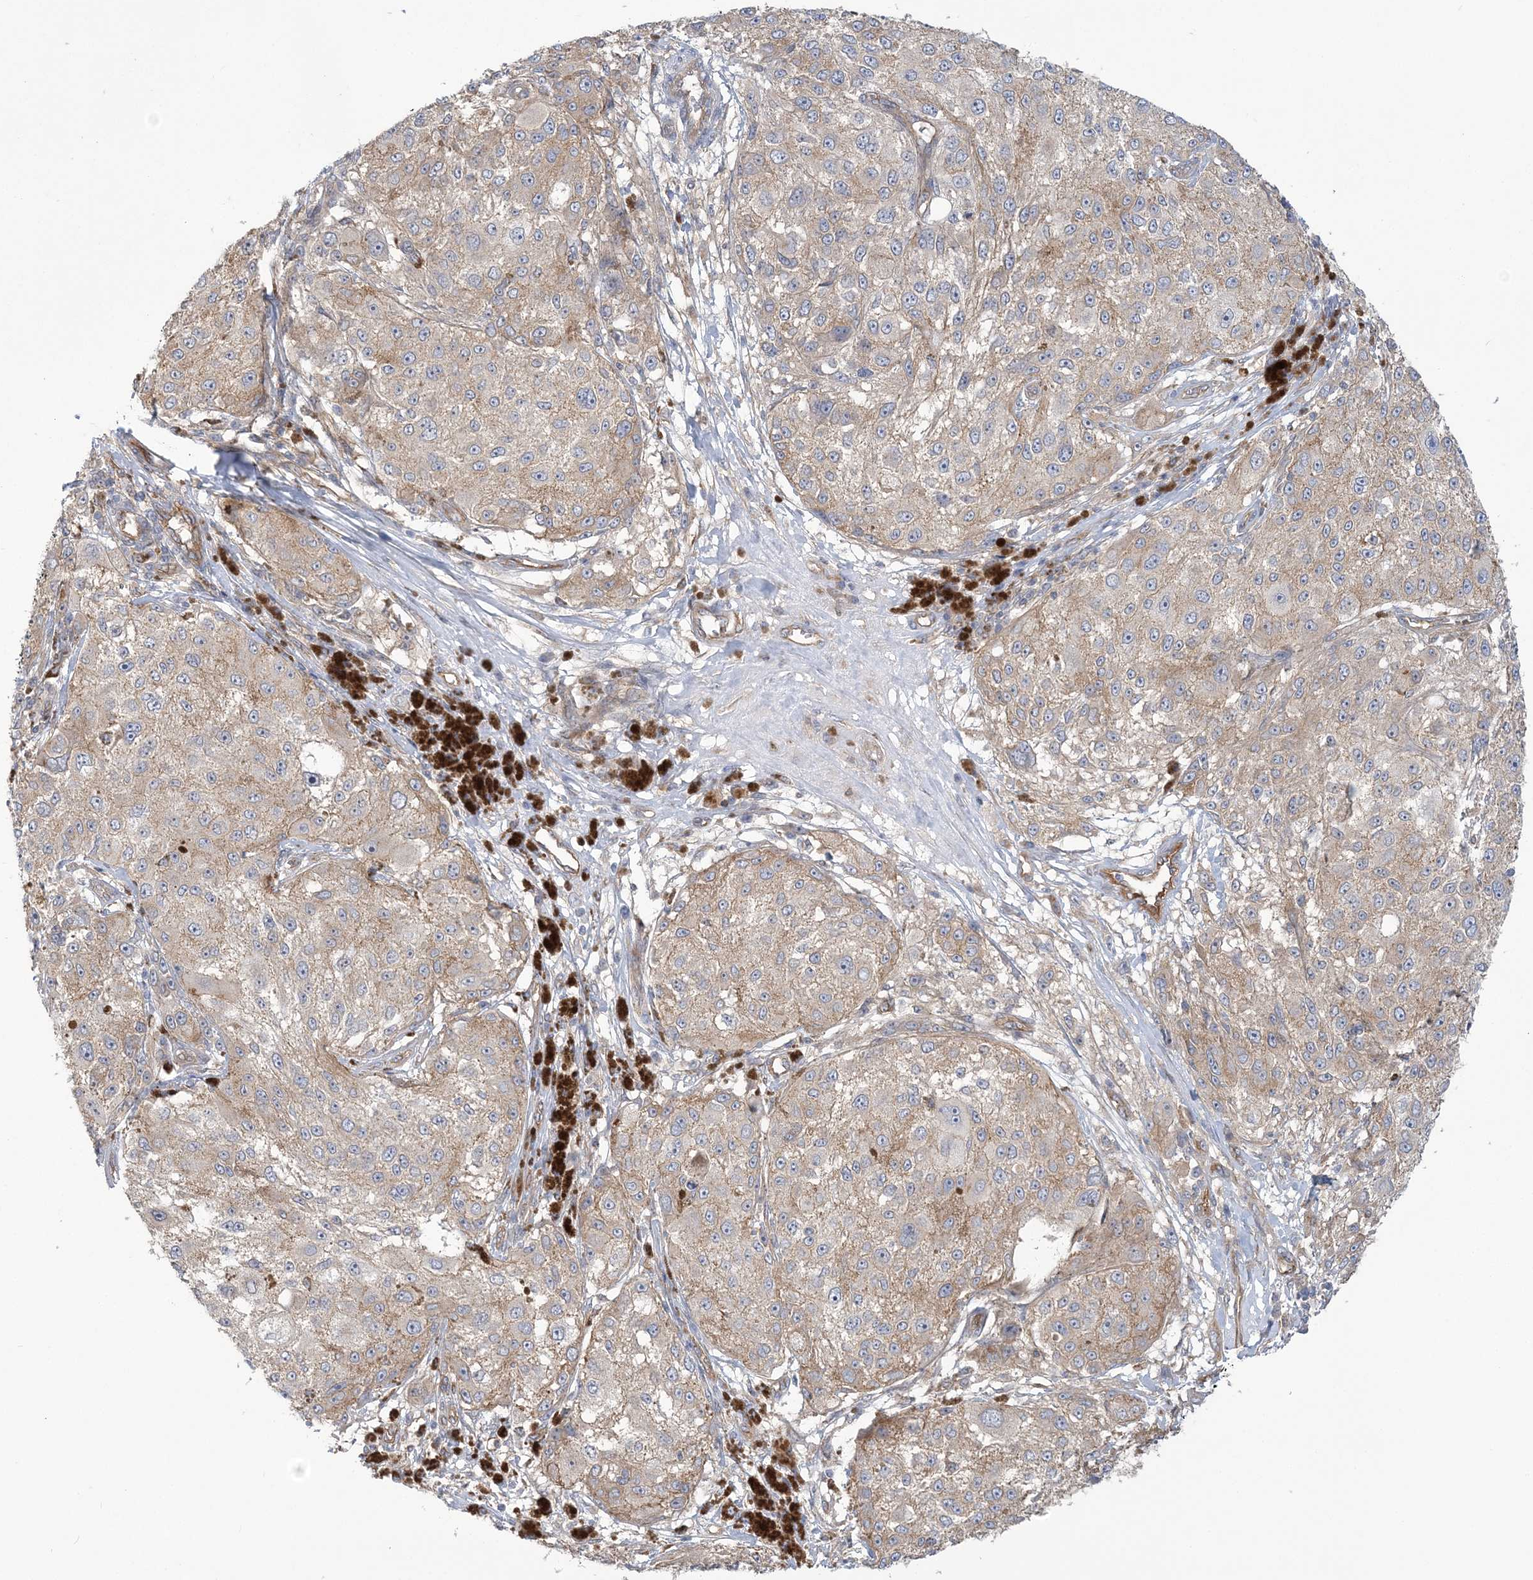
{"staining": {"intensity": "moderate", "quantity": "25%-75%", "location": "cytoplasmic/membranous"}, "tissue": "melanoma", "cell_type": "Tumor cells", "image_type": "cancer", "snomed": [{"axis": "morphology", "description": "Necrosis, NOS"}, {"axis": "morphology", "description": "Malignant melanoma, NOS"}, {"axis": "topography", "description": "Skin"}], "caption": "Moderate cytoplasmic/membranous staining is identified in approximately 25%-75% of tumor cells in malignant melanoma.", "gene": "RAI14", "patient": {"sex": "female", "age": 87}}